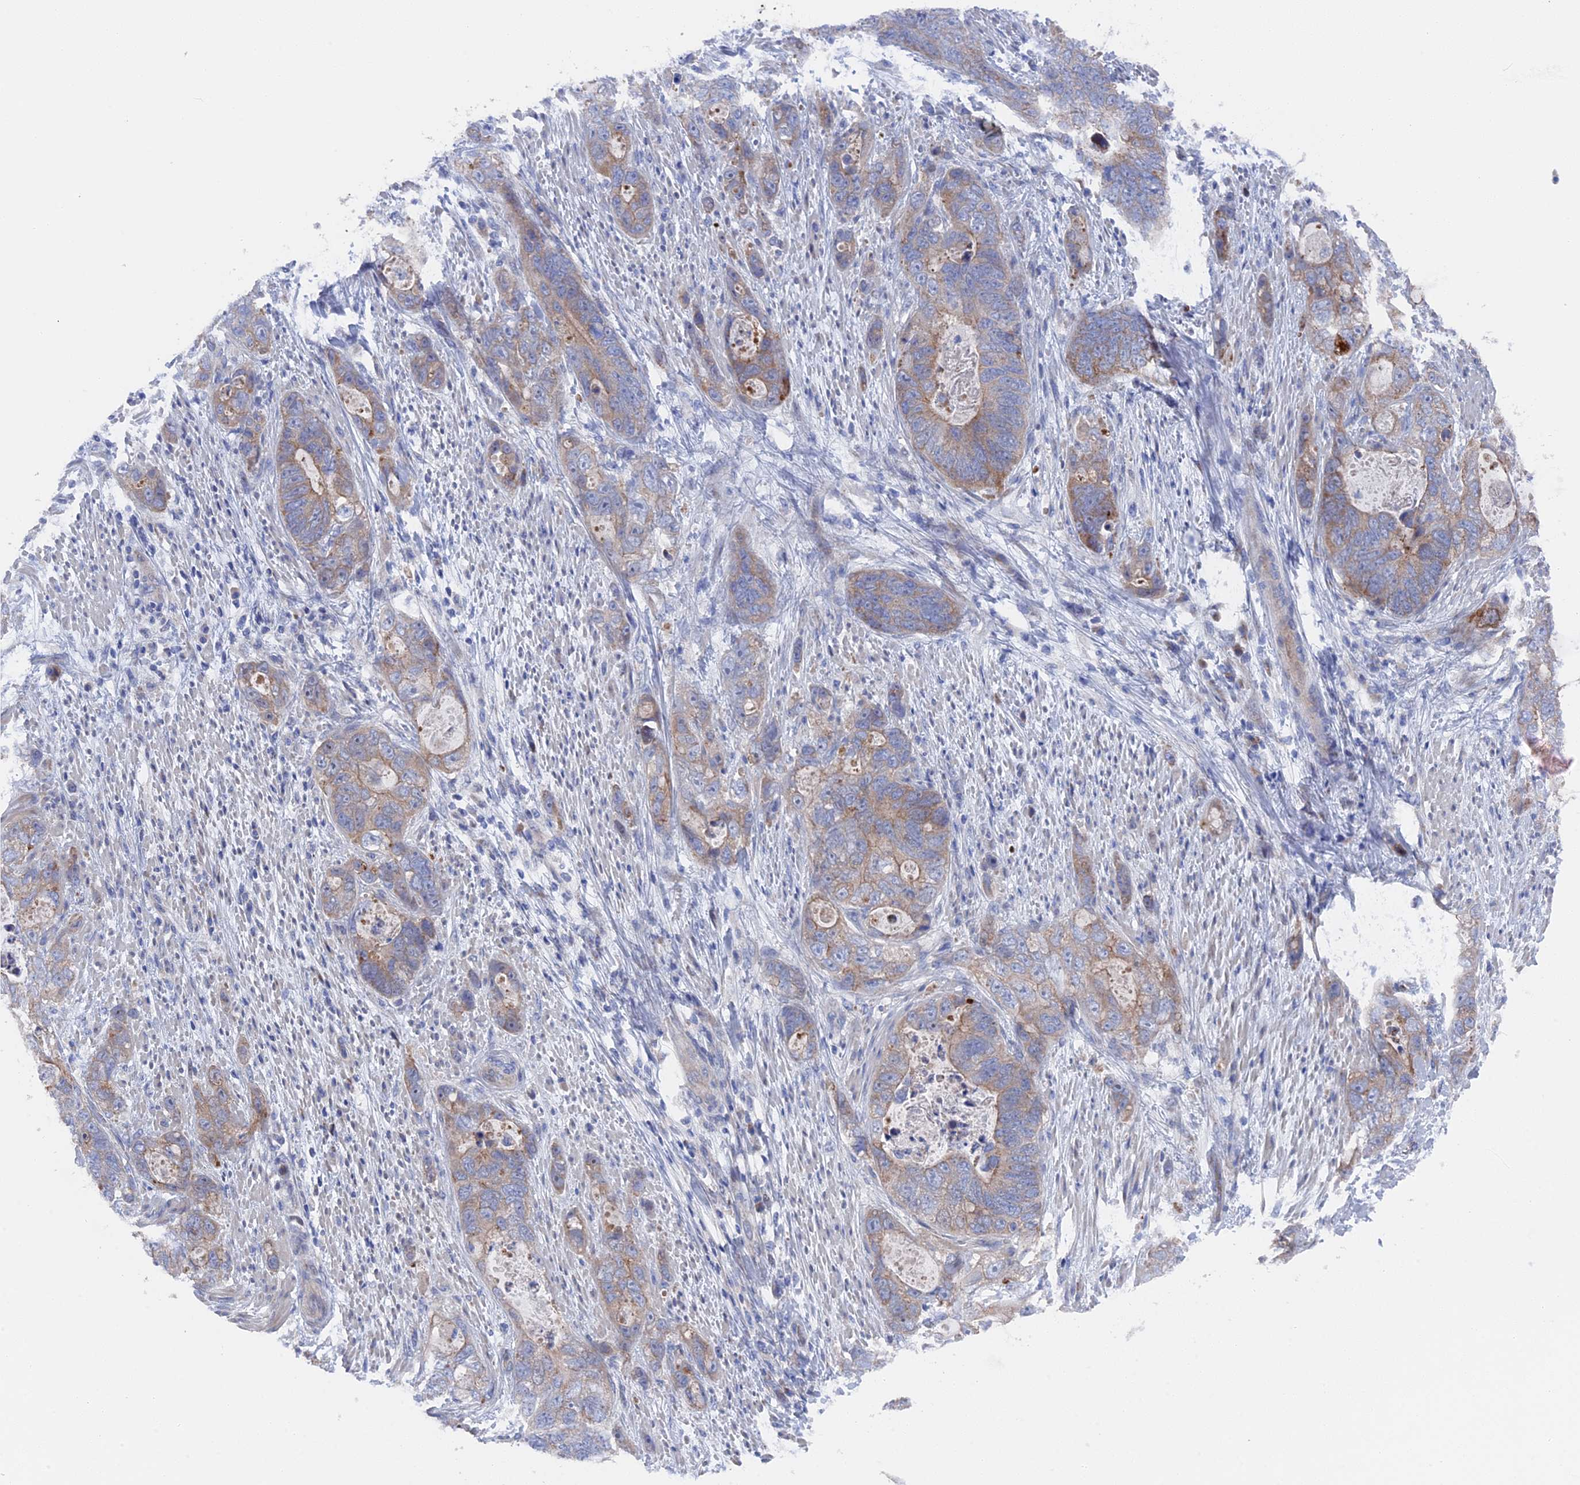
{"staining": {"intensity": "moderate", "quantity": "25%-75%", "location": "cytoplasmic/membranous"}, "tissue": "stomach cancer", "cell_type": "Tumor cells", "image_type": "cancer", "snomed": [{"axis": "morphology", "description": "Adenocarcinoma, NOS"}, {"axis": "topography", "description": "Stomach"}], "caption": "A medium amount of moderate cytoplasmic/membranous staining is identified in about 25%-75% of tumor cells in stomach cancer (adenocarcinoma) tissue.", "gene": "TMEM161A", "patient": {"sex": "female", "age": 89}}